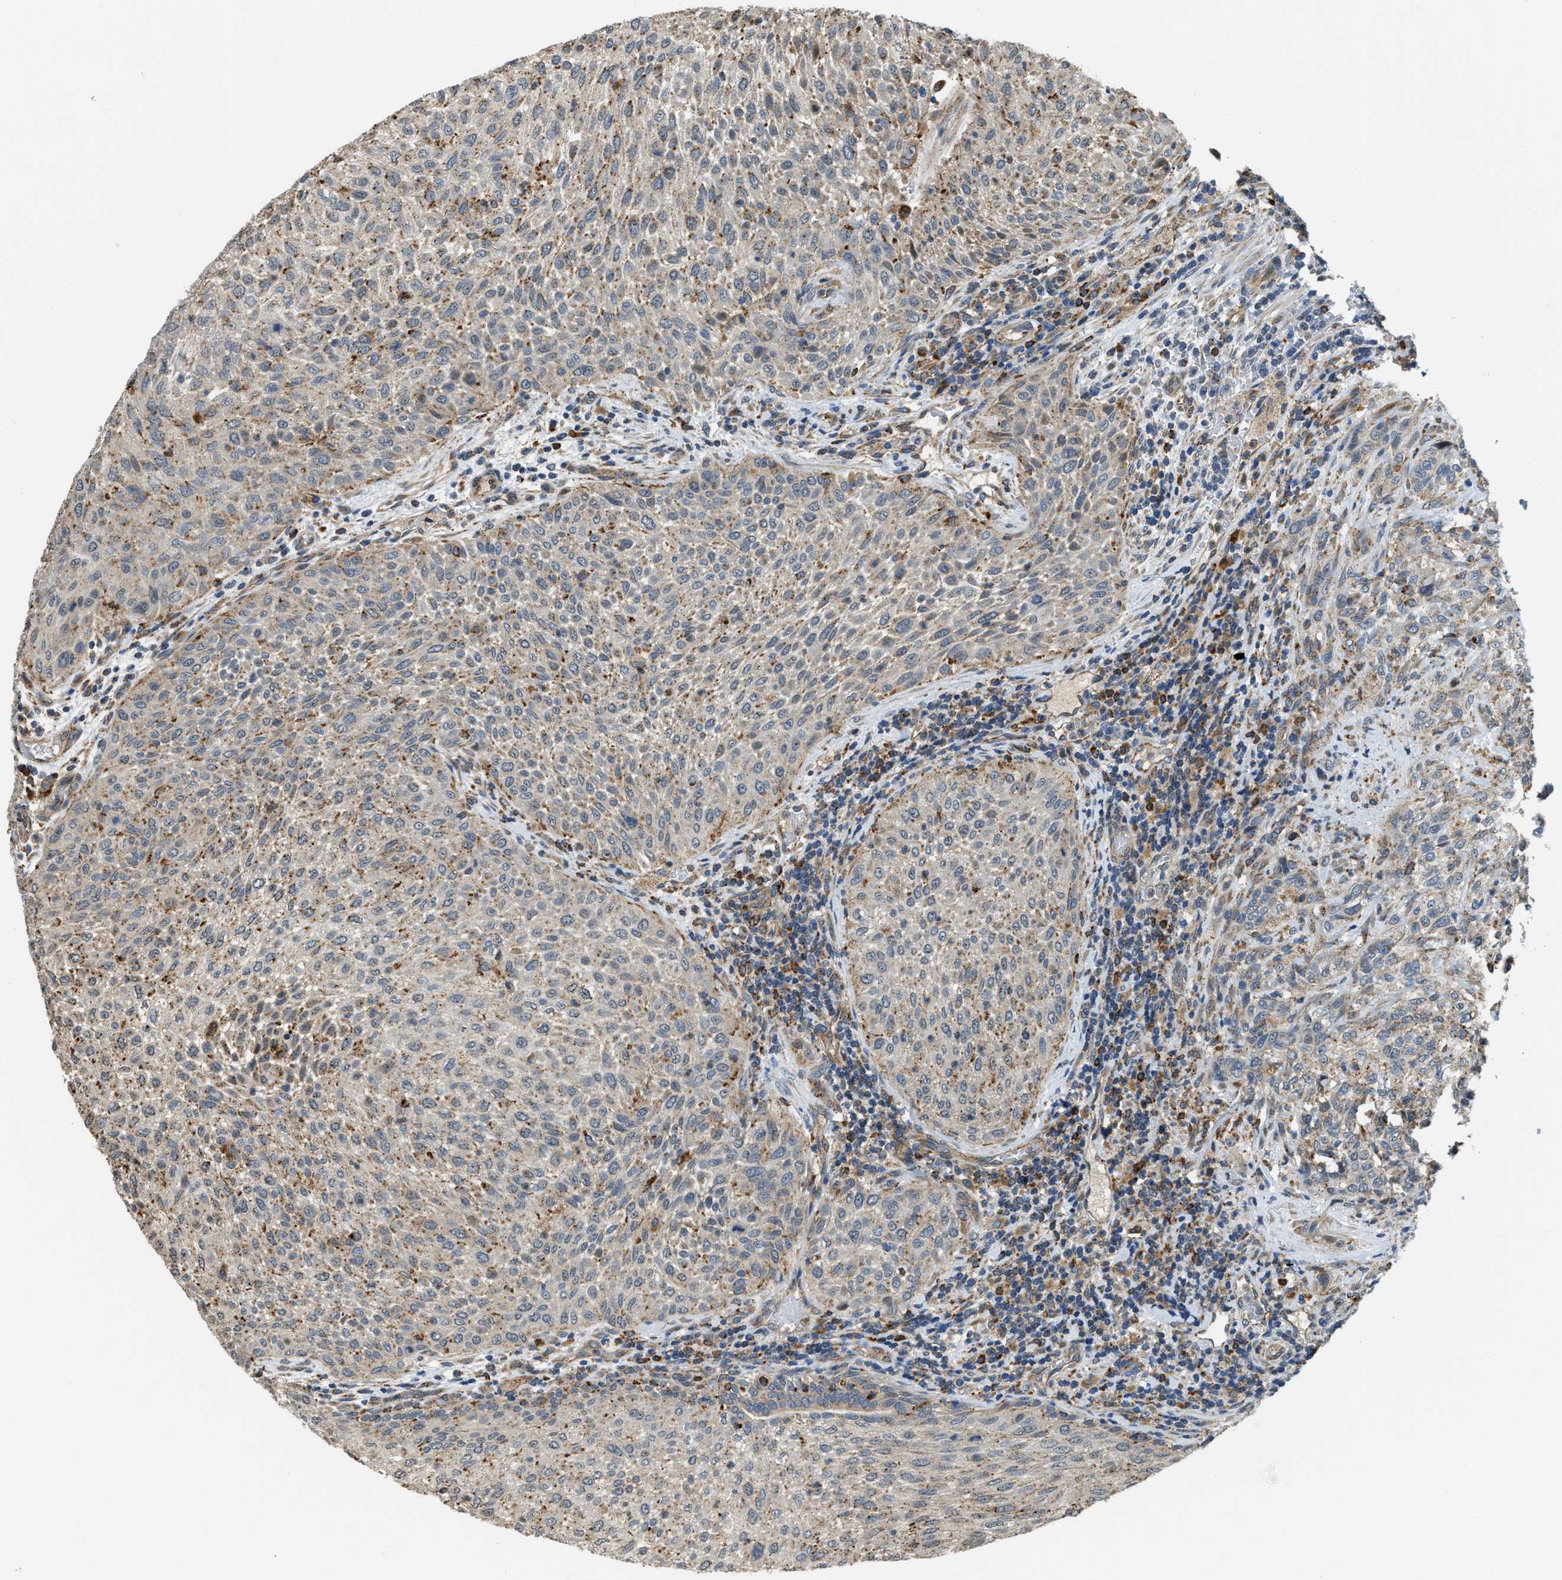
{"staining": {"intensity": "moderate", "quantity": ">75%", "location": "cytoplasmic/membranous"}, "tissue": "urothelial cancer", "cell_type": "Tumor cells", "image_type": "cancer", "snomed": [{"axis": "morphology", "description": "Urothelial carcinoma, Low grade"}, {"axis": "morphology", "description": "Urothelial carcinoma, High grade"}, {"axis": "topography", "description": "Urinary bladder"}], "caption": "A medium amount of moderate cytoplasmic/membranous staining is identified in approximately >75% of tumor cells in urothelial cancer tissue. (DAB (3,3'-diaminobenzidine) IHC, brown staining for protein, blue staining for nuclei).", "gene": "STARD3NL", "patient": {"sex": "male", "age": 35}}